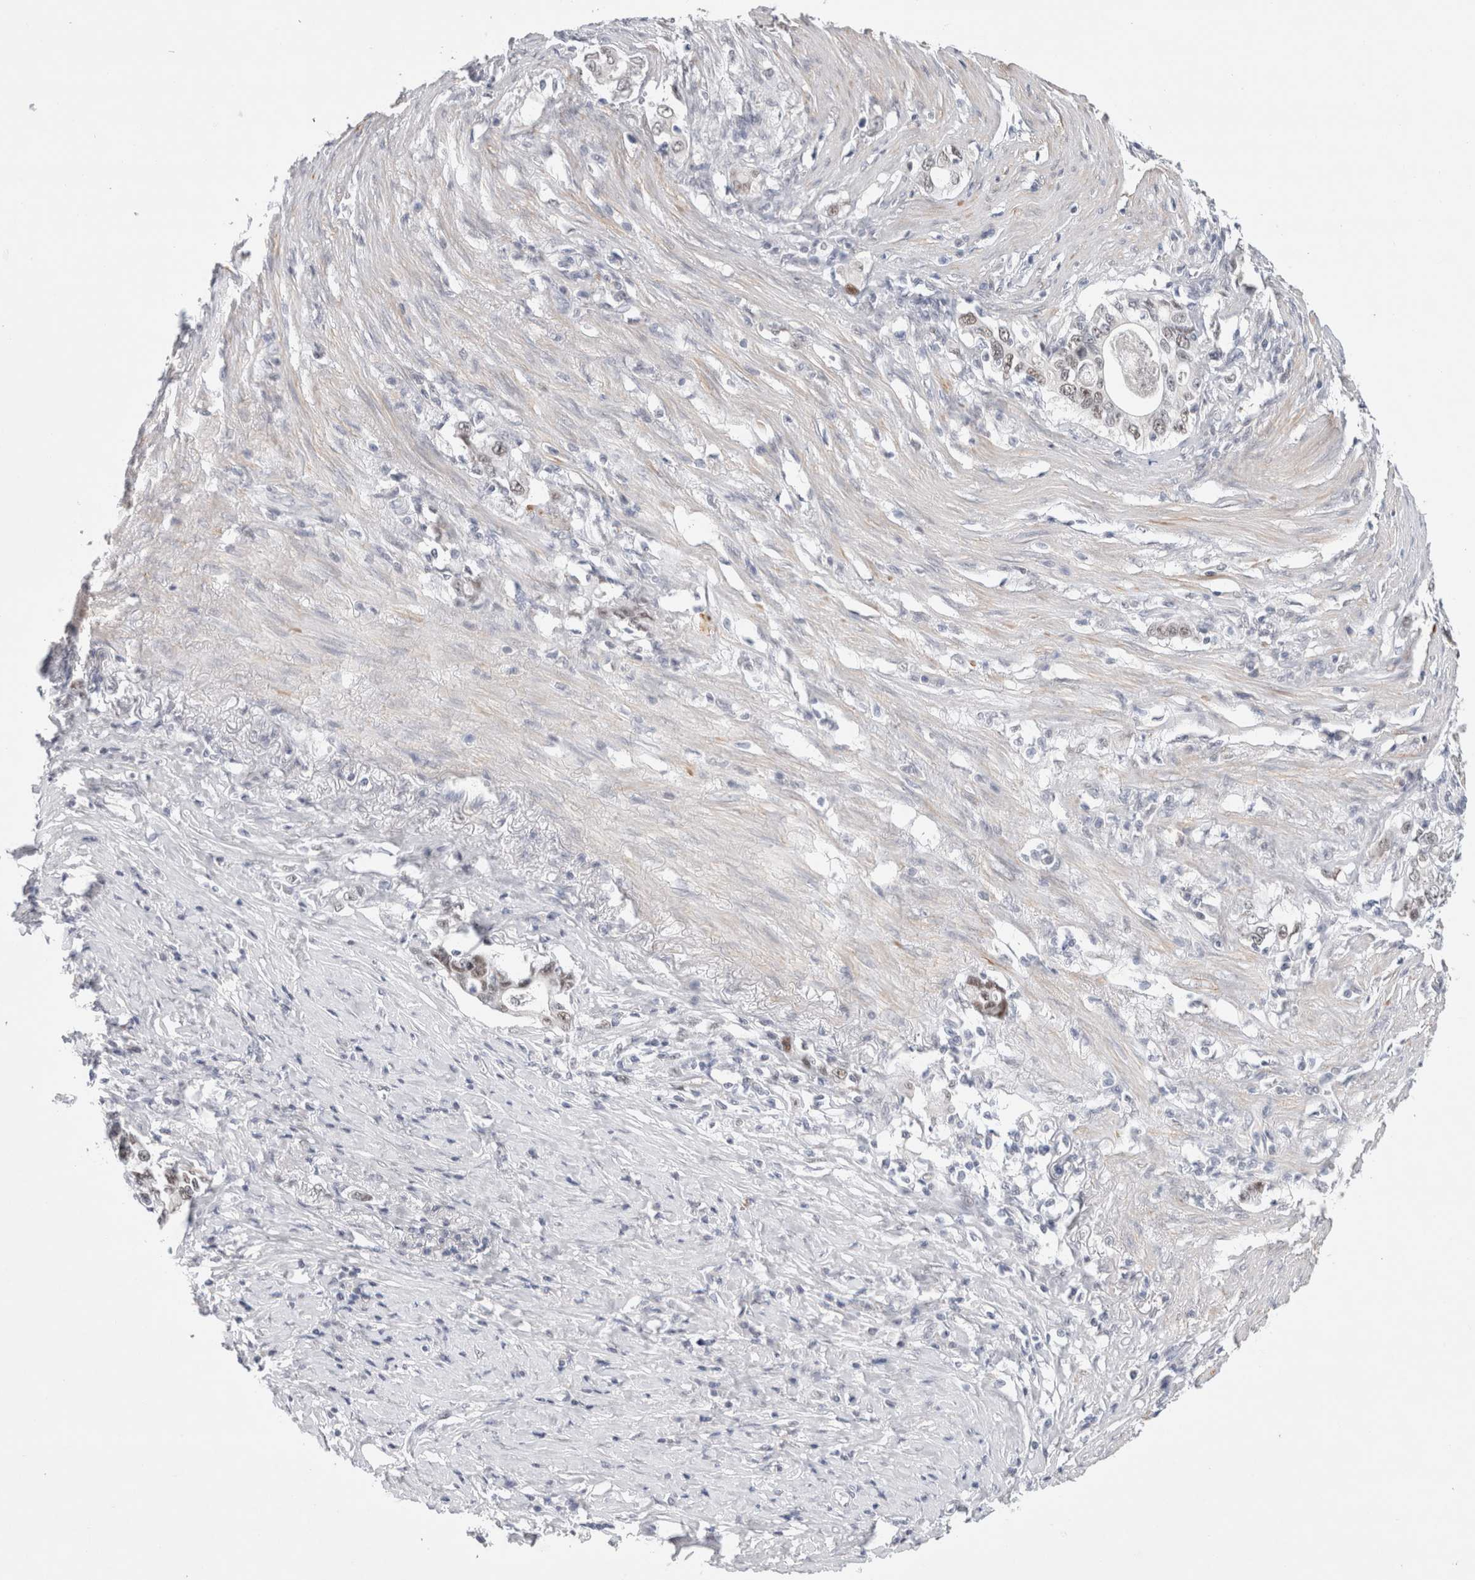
{"staining": {"intensity": "weak", "quantity": "<25%", "location": "nuclear"}, "tissue": "stomach cancer", "cell_type": "Tumor cells", "image_type": "cancer", "snomed": [{"axis": "morphology", "description": "Adenocarcinoma, NOS"}, {"axis": "topography", "description": "Stomach, lower"}], "caption": "Immunohistochemical staining of adenocarcinoma (stomach) shows no significant expression in tumor cells.", "gene": "KNL1", "patient": {"sex": "female", "age": 72}}